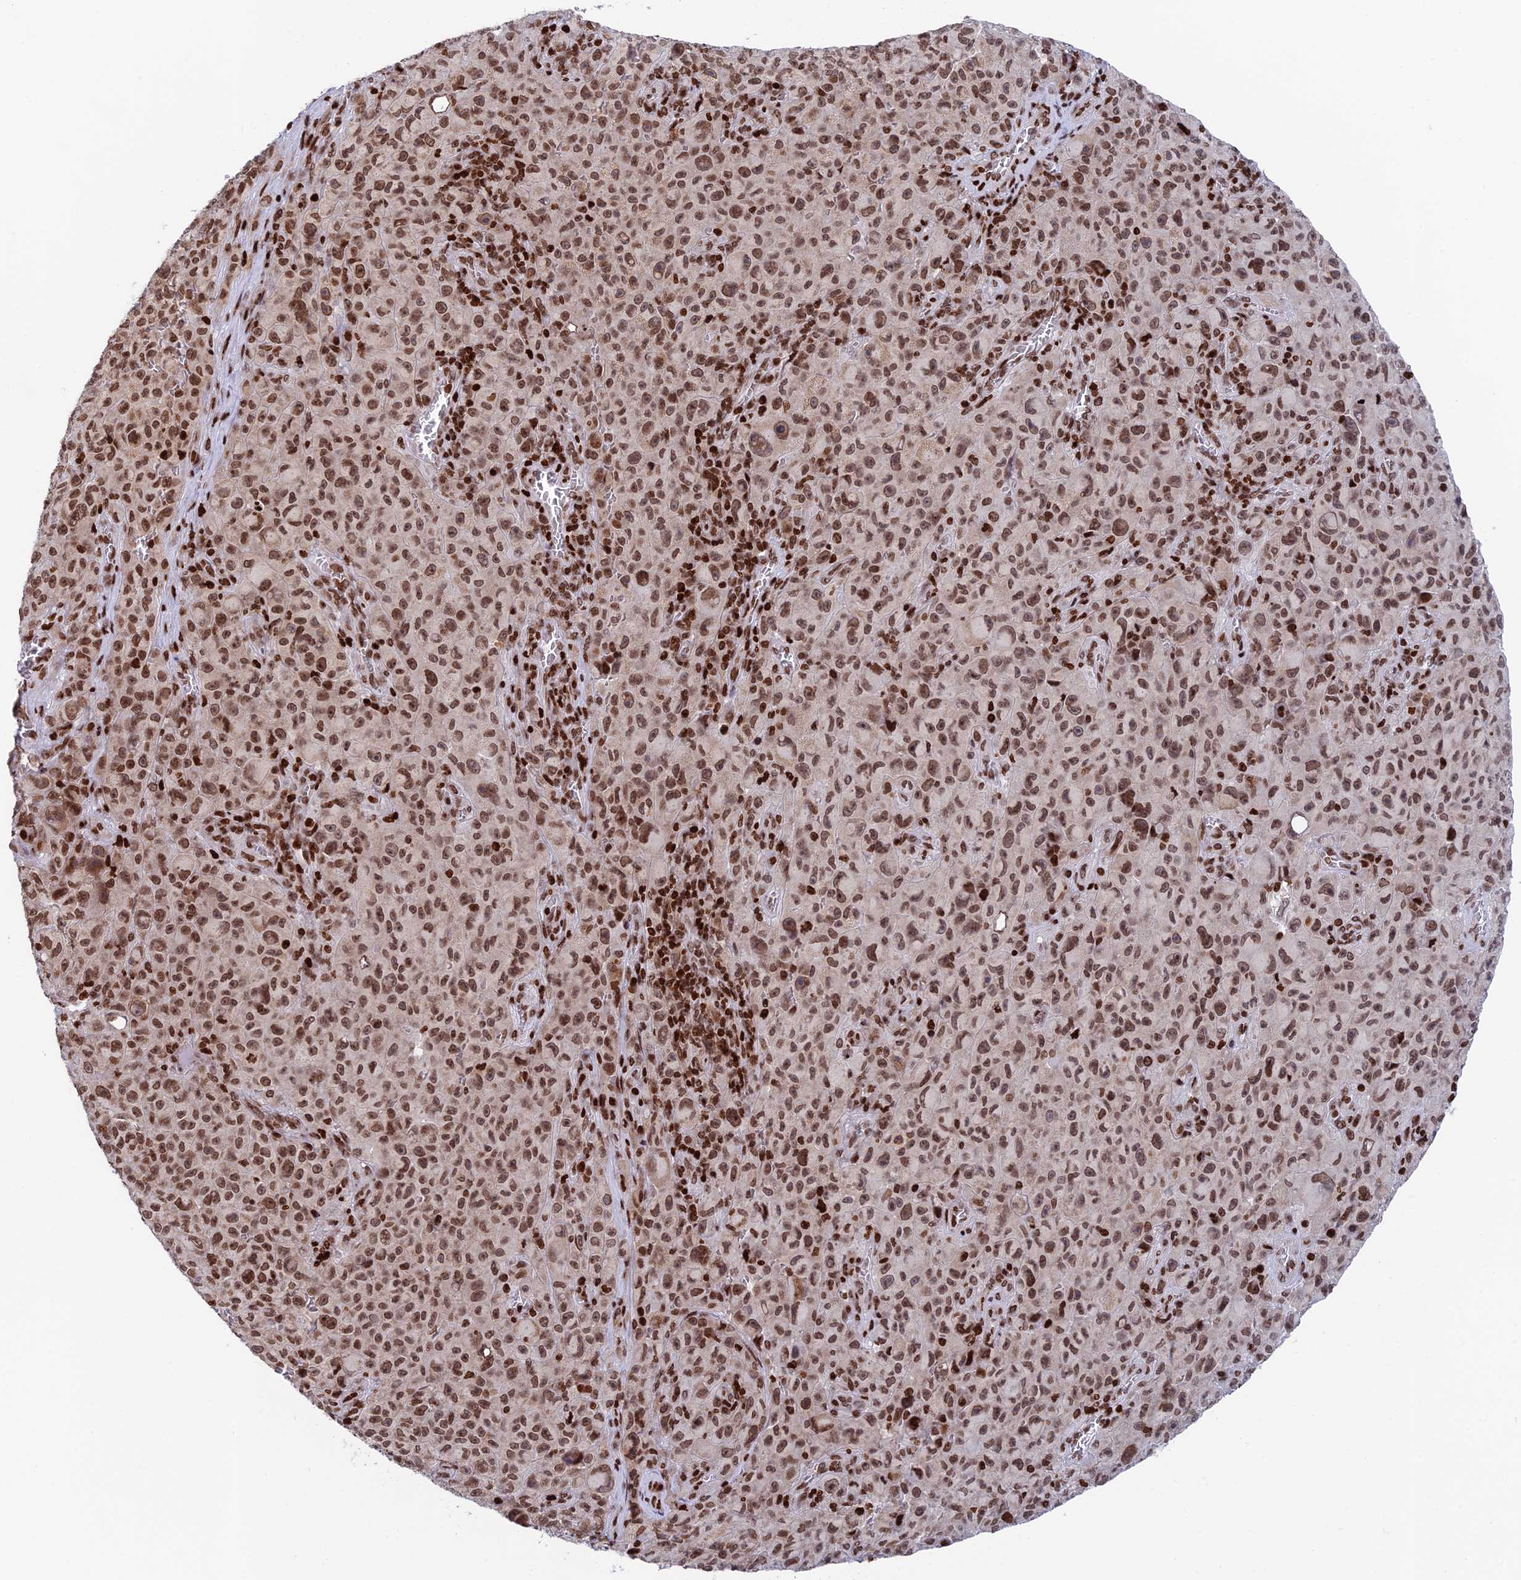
{"staining": {"intensity": "moderate", "quantity": ">75%", "location": "nuclear"}, "tissue": "melanoma", "cell_type": "Tumor cells", "image_type": "cancer", "snomed": [{"axis": "morphology", "description": "Malignant melanoma, NOS"}, {"axis": "topography", "description": "Skin"}], "caption": "Immunohistochemical staining of melanoma displays moderate nuclear protein positivity in about >75% of tumor cells. (DAB IHC, brown staining for protein, blue staining for nuclei).", "gene": "RPAP1", "patient": {"sex": "female", "age": 82}}